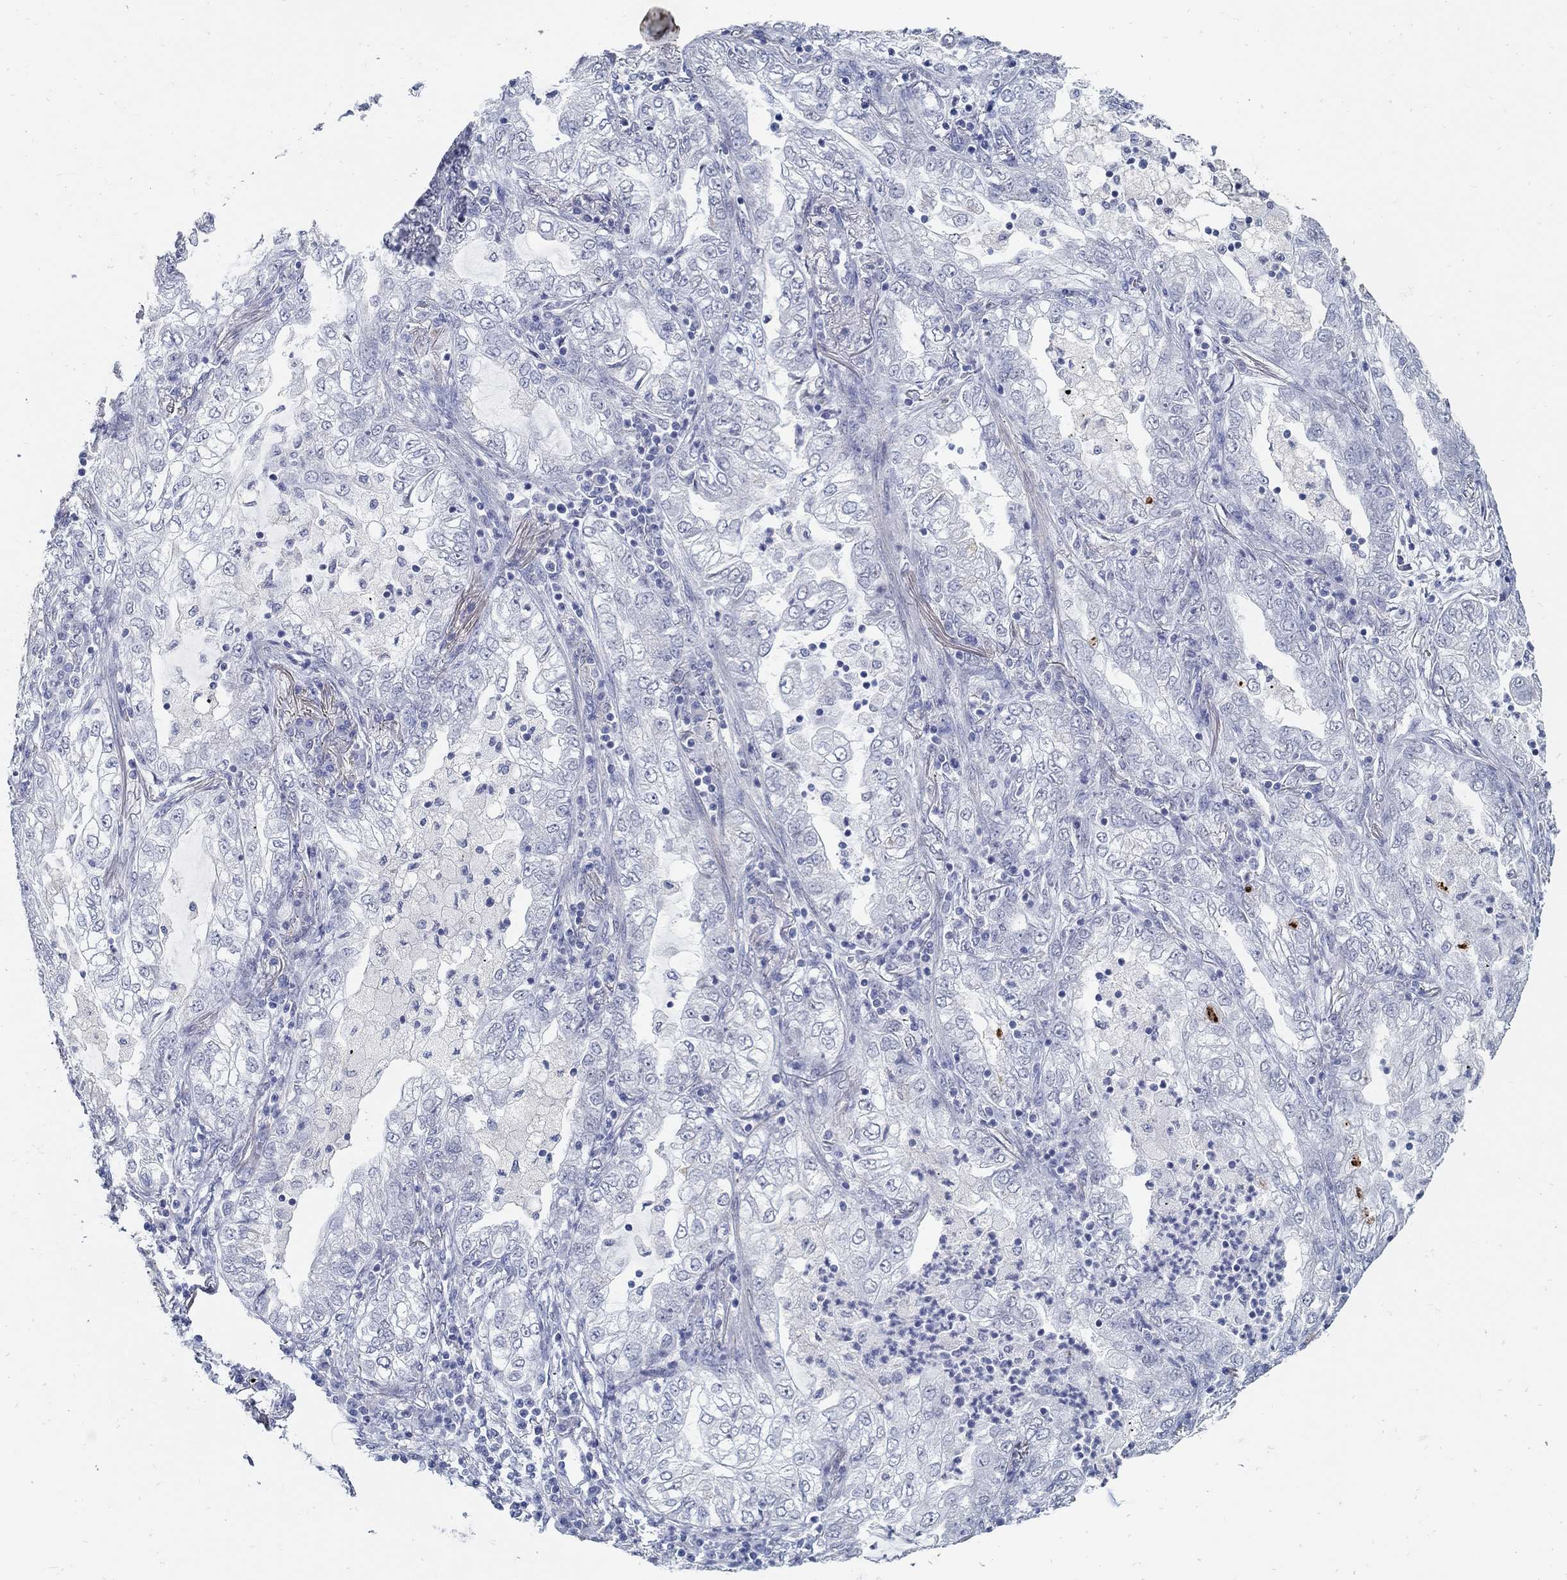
{"staining": {"intensity": "negative", "quantity": "none", "location": "none"}, "tissue": "lung cancer", "cell_type": "Tumor cells", "image_type": "cancer", "snomed": [{"axis": "morphology", "description": "Adenocarcinoma, NOS"}, {"axis": "topography", "description": "Lung"}], "caption": "Micrograph shows no protein expression in tumor cells of lung cancer (adenocarcinoma) tissue.", "gene": "USP29", "patient": {"sex": "female", "age": 73}}